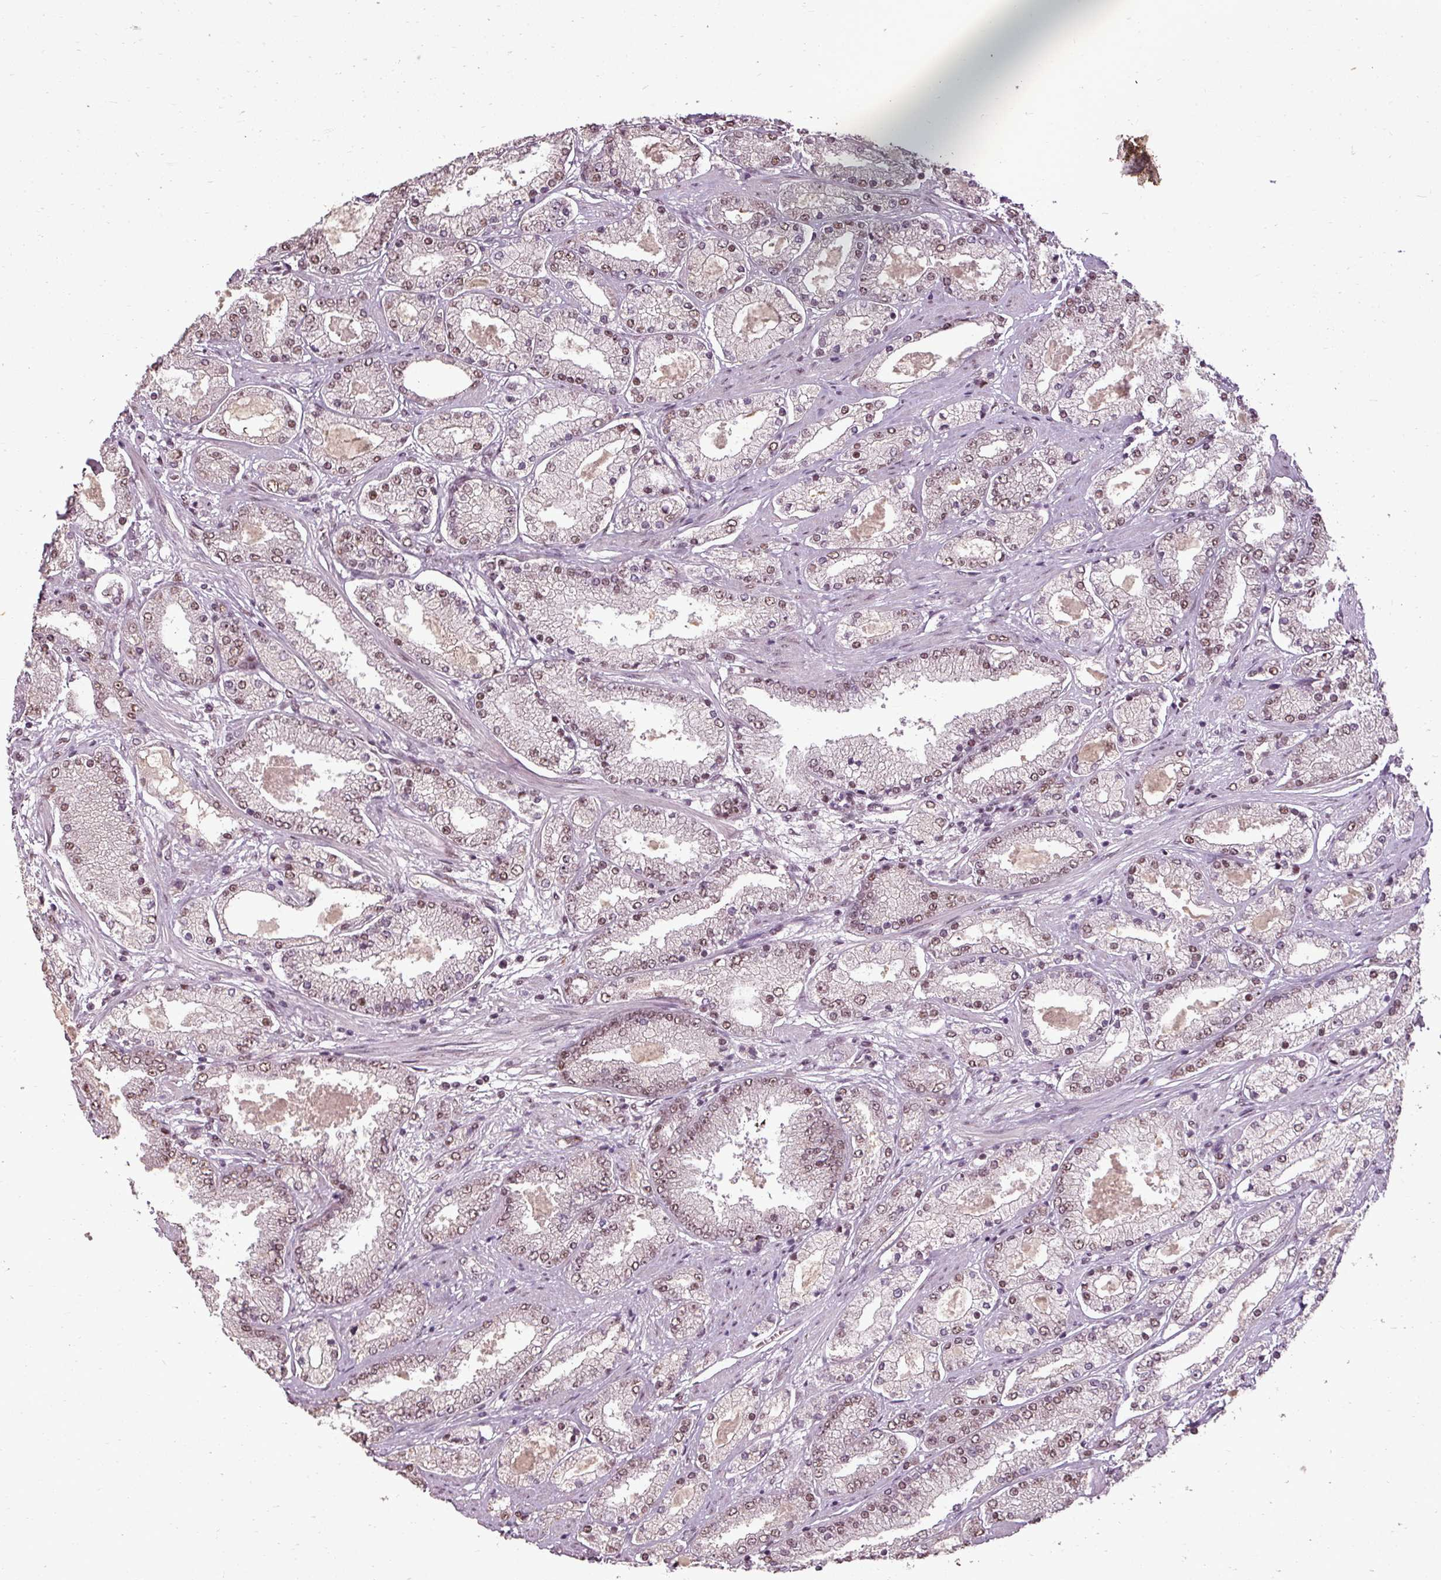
{"staining": {"intensity": "moderate", "quantity": ">75%", "location": "nuclear"}, "tissue": "prostate cancer", "cell_type": "Tumor cells", "image_type": "cancer", "snomed": [{"axis": "morphology", "description": "Adenocarcinoma, High grade"}, {"axis": "topography", "description": "Prostate"}], "caption": "Approximately >75% of tumor cells in adenocarcinoma (high-grade) (prostate) show moderate nuclear protein staining as visualized by brown immunohistochemical staining.", "gene": "BCAS3", "patient": {"sex": "male", "age": 69}}